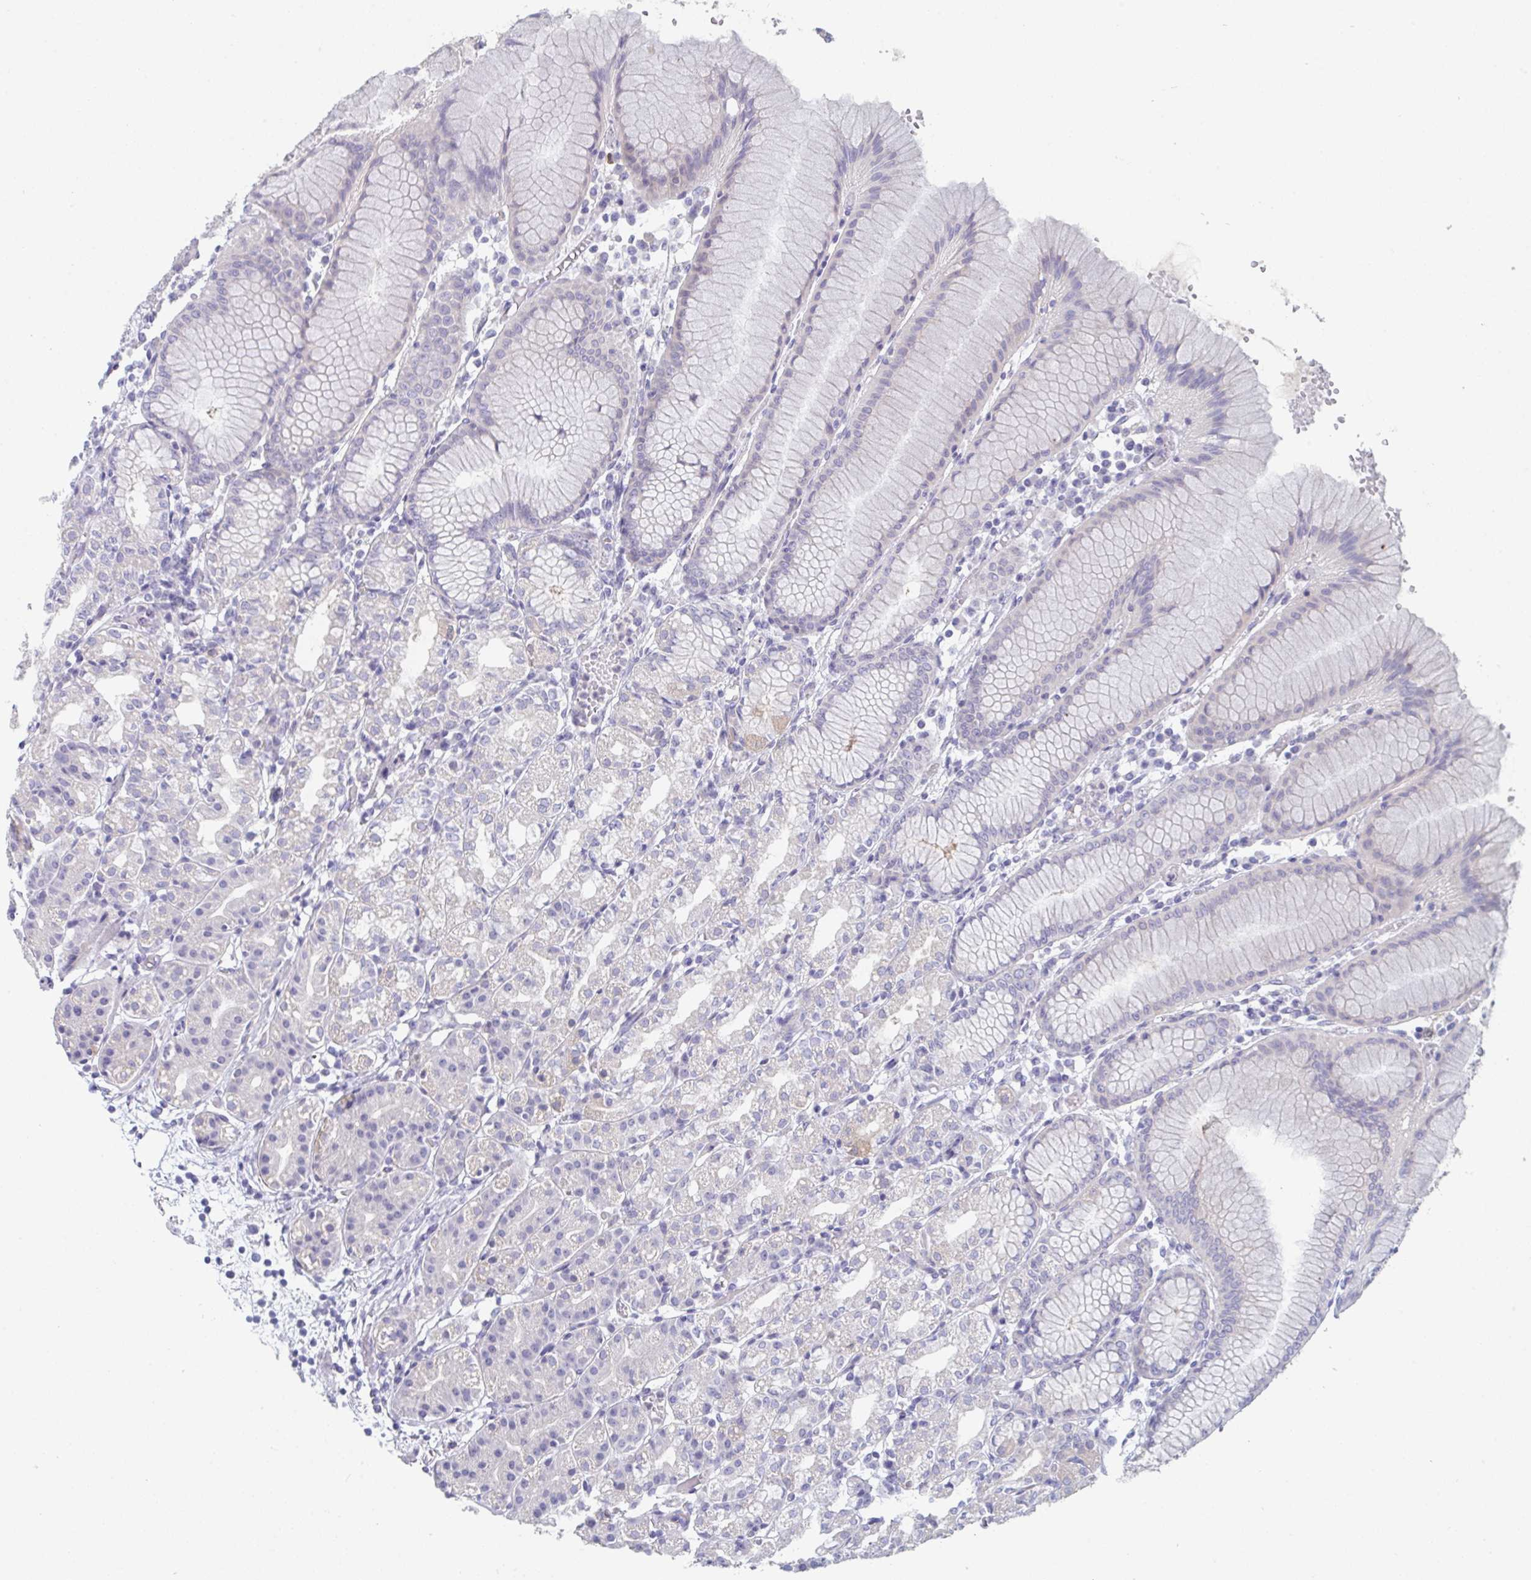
{"staining": {"intensity": "negative", "quantity": "none", "location": "none"}, "tissue": "stomach", "cell_type": "Glandular cells", "image_type": "normal", "snomed": [{"axis": "morphology", "description": "Normal tissue, NOS"}, {"axis": "topography", "description": "Stomach"}], "caption": "High power microscopy image of an immunohistochemistry image of unremarkable stomach, revealing no significant expression in glandular cells.", "gene": "PTPRD", "patient": {"sex": "female", "age": 57}}